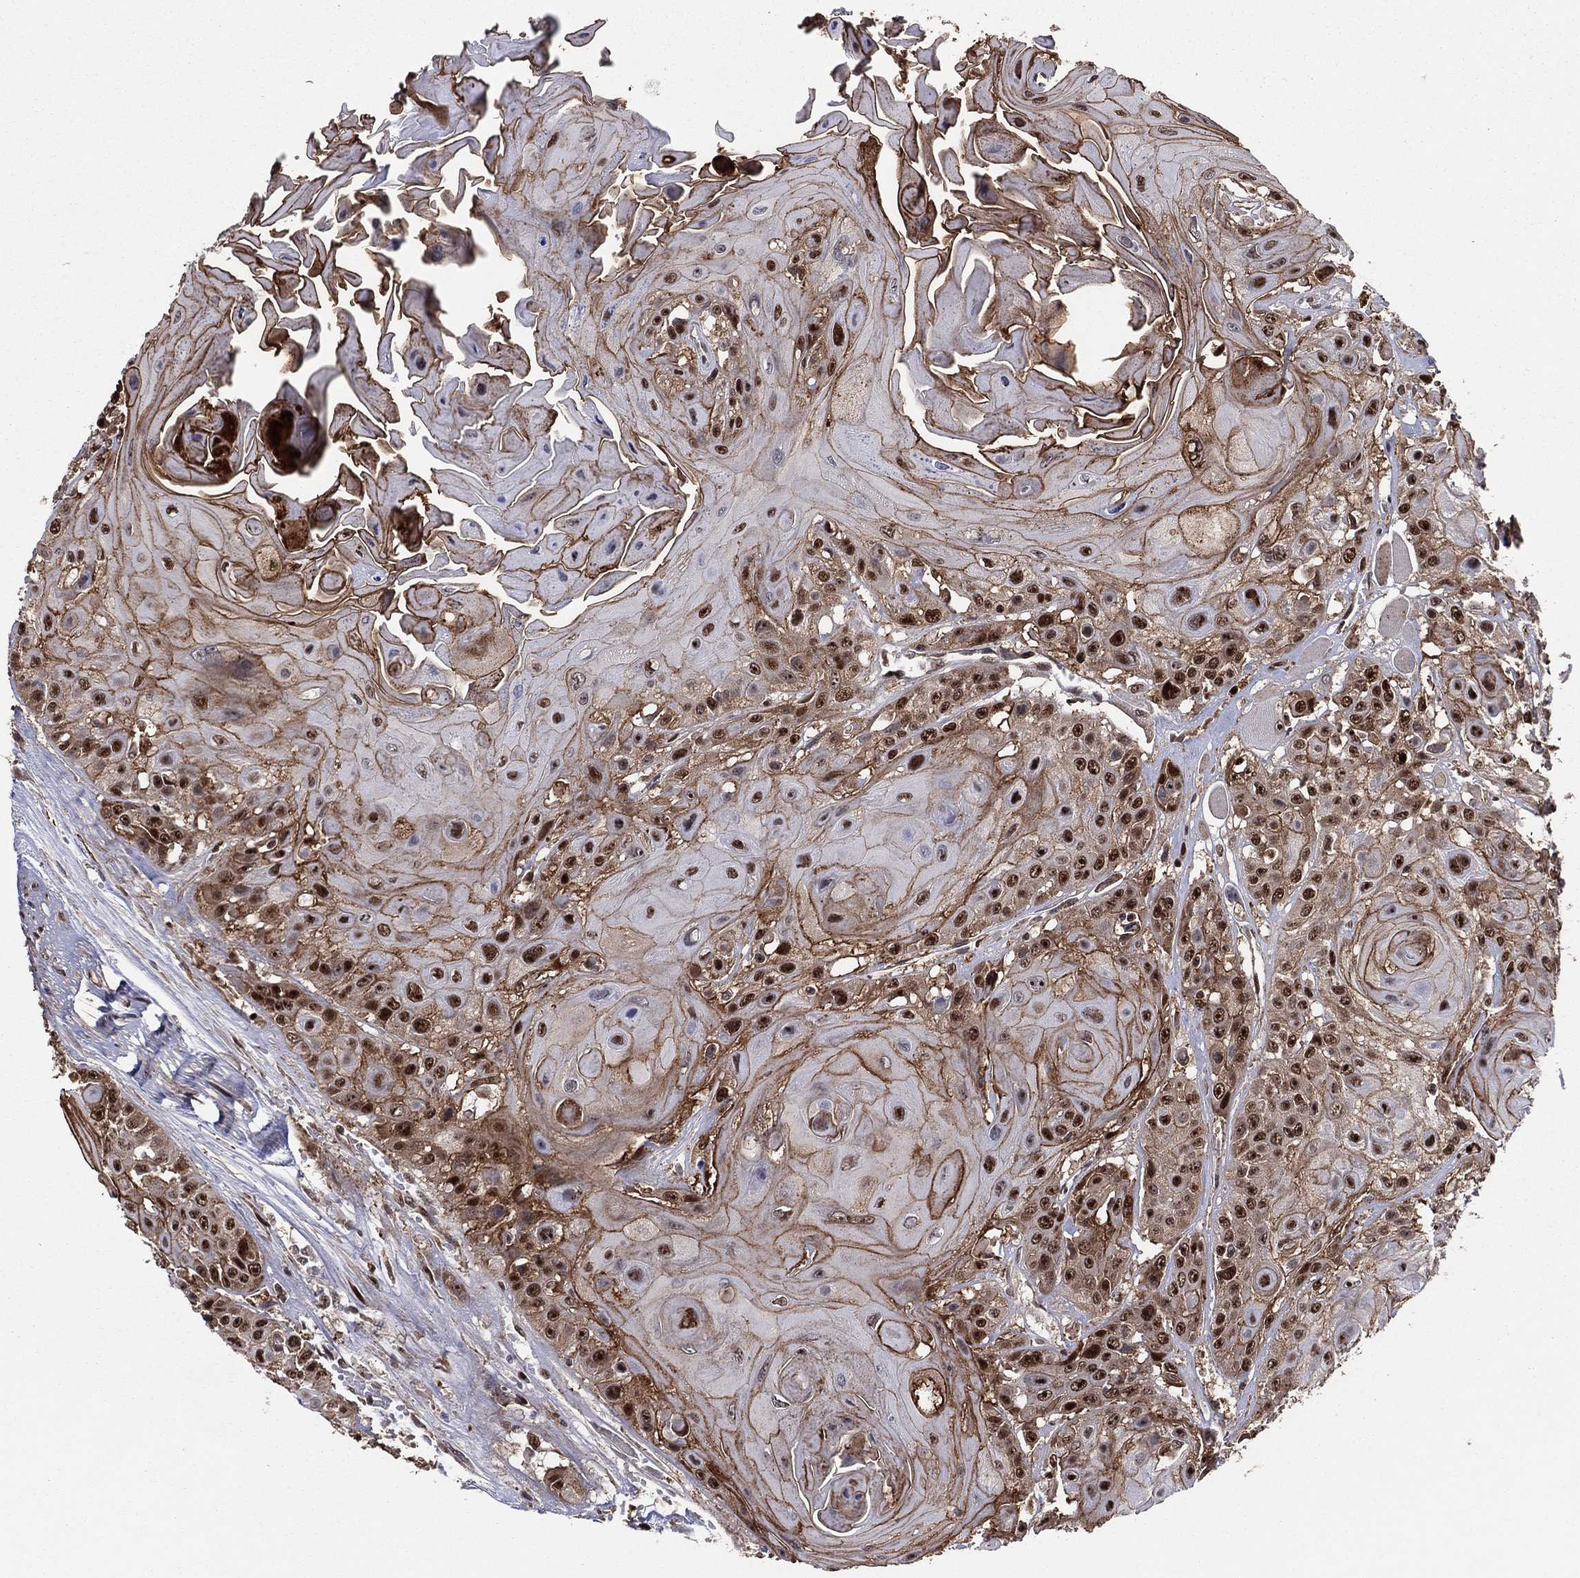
{"staining": {"intensity": "strong", "quantity": "25%-75%", "location": "cytoplasmic/membranous,nuclear"}, "tissue": "head and neck cancer", "cell_type": "Tumor cells", "image_type": "cancer", "snomed": [{"axis": "morphology", "description": "Squamous cell carcinoma, NOS"}, {"axis": "topography", "description": "Head-Neck"}], "caption": "Squamous cell carcinoma (head and neck) stained for a protein (brown) displays strong cytoplasmic/membranous and nuclear positive staining in approximately 25%-75% of tumor cells.", "gene": "GPALPP1", "patient": {"sex": "female", "age": 59}}